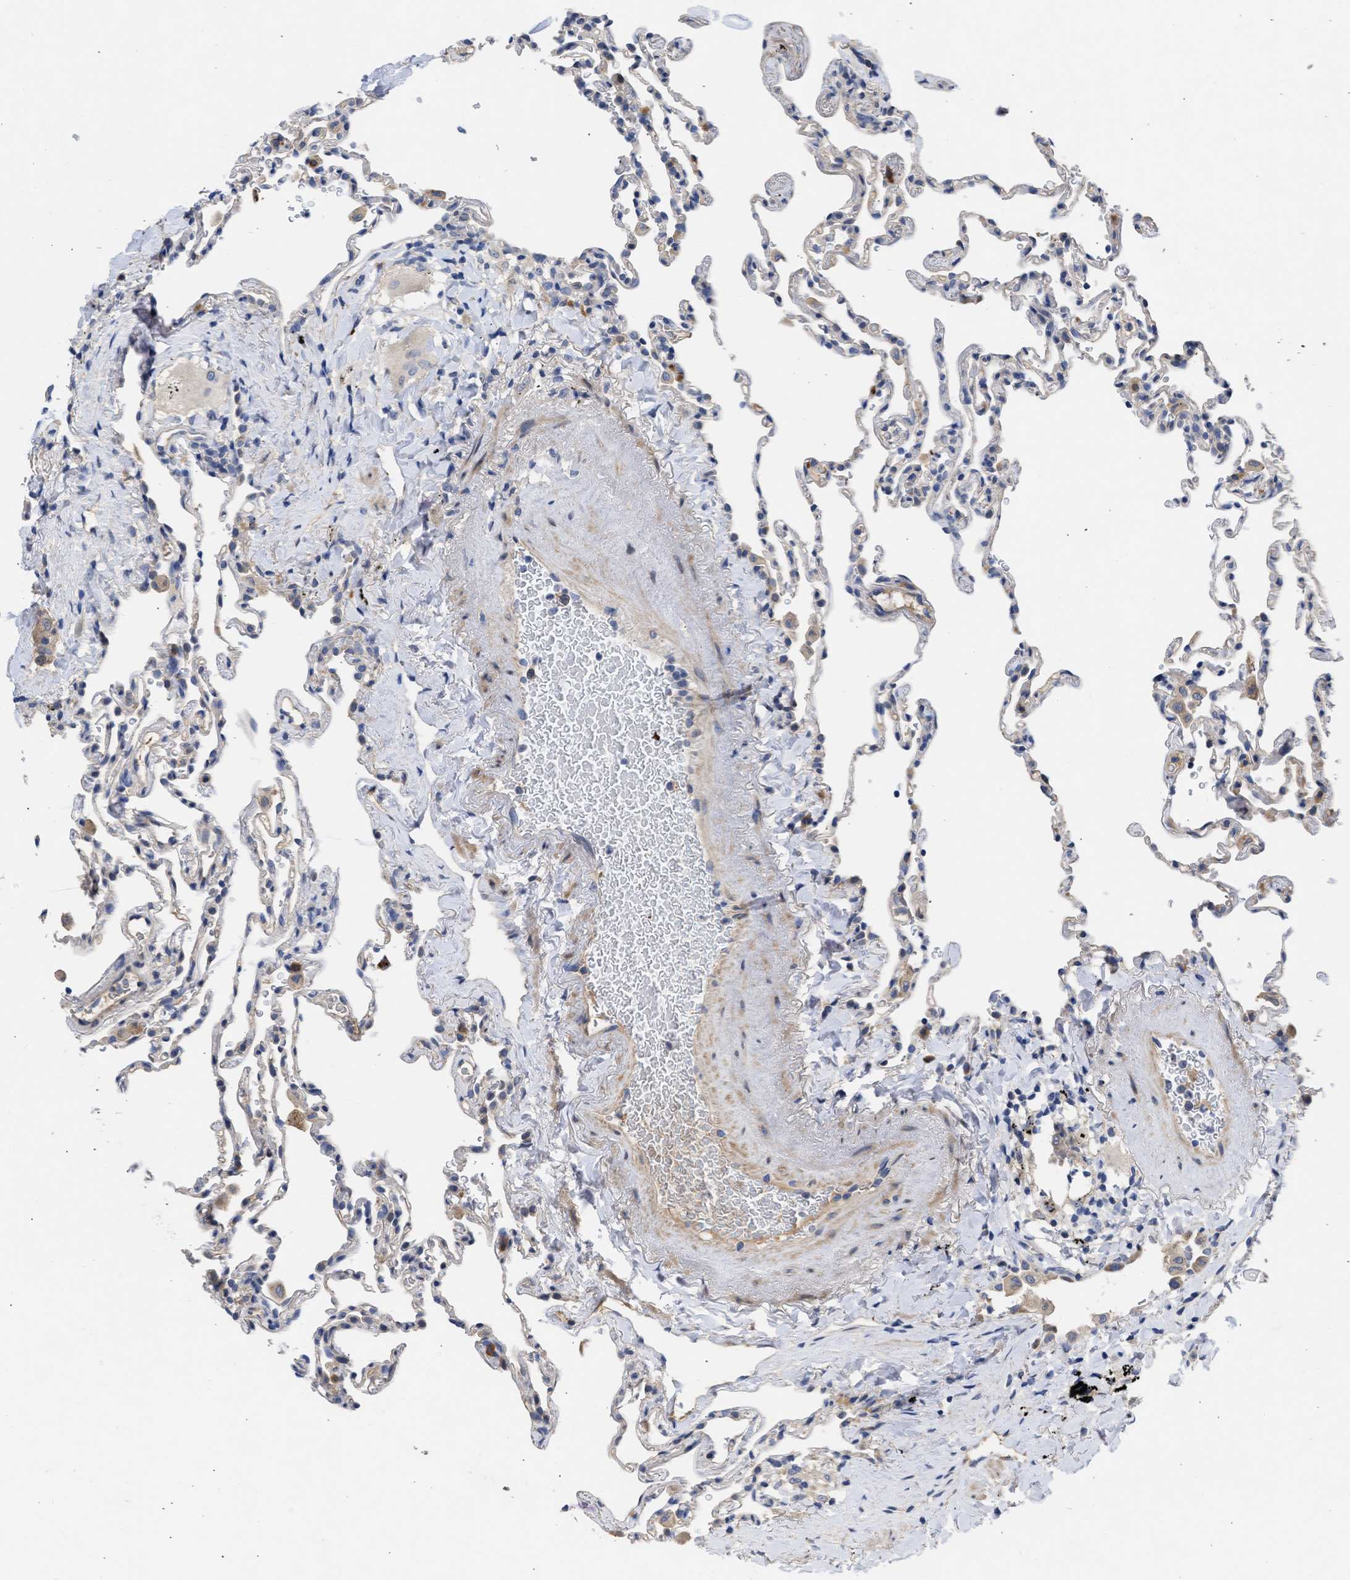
{"staining": {"intensity": "weak", "quantity": "<25%", "location": "cytoplasmic/membranous"}, "tissue": "lung", "cell_type": "Alveolar cells", "image_type": "normal", "snomed": [{"axis": "morphology", "description": "Normal tissue, NOS"}, {"axis": "topography", "description": "Lung"}], "caption": "There is no significant expression in alveolar cells of lung. (DAB (3,3'-diaminobenzidine) immunohistochemistry visualized using brightfield microscopy, high magnification).", "gene": "ARHGEF4", "patient": {"sex": "male", "age": 59}}